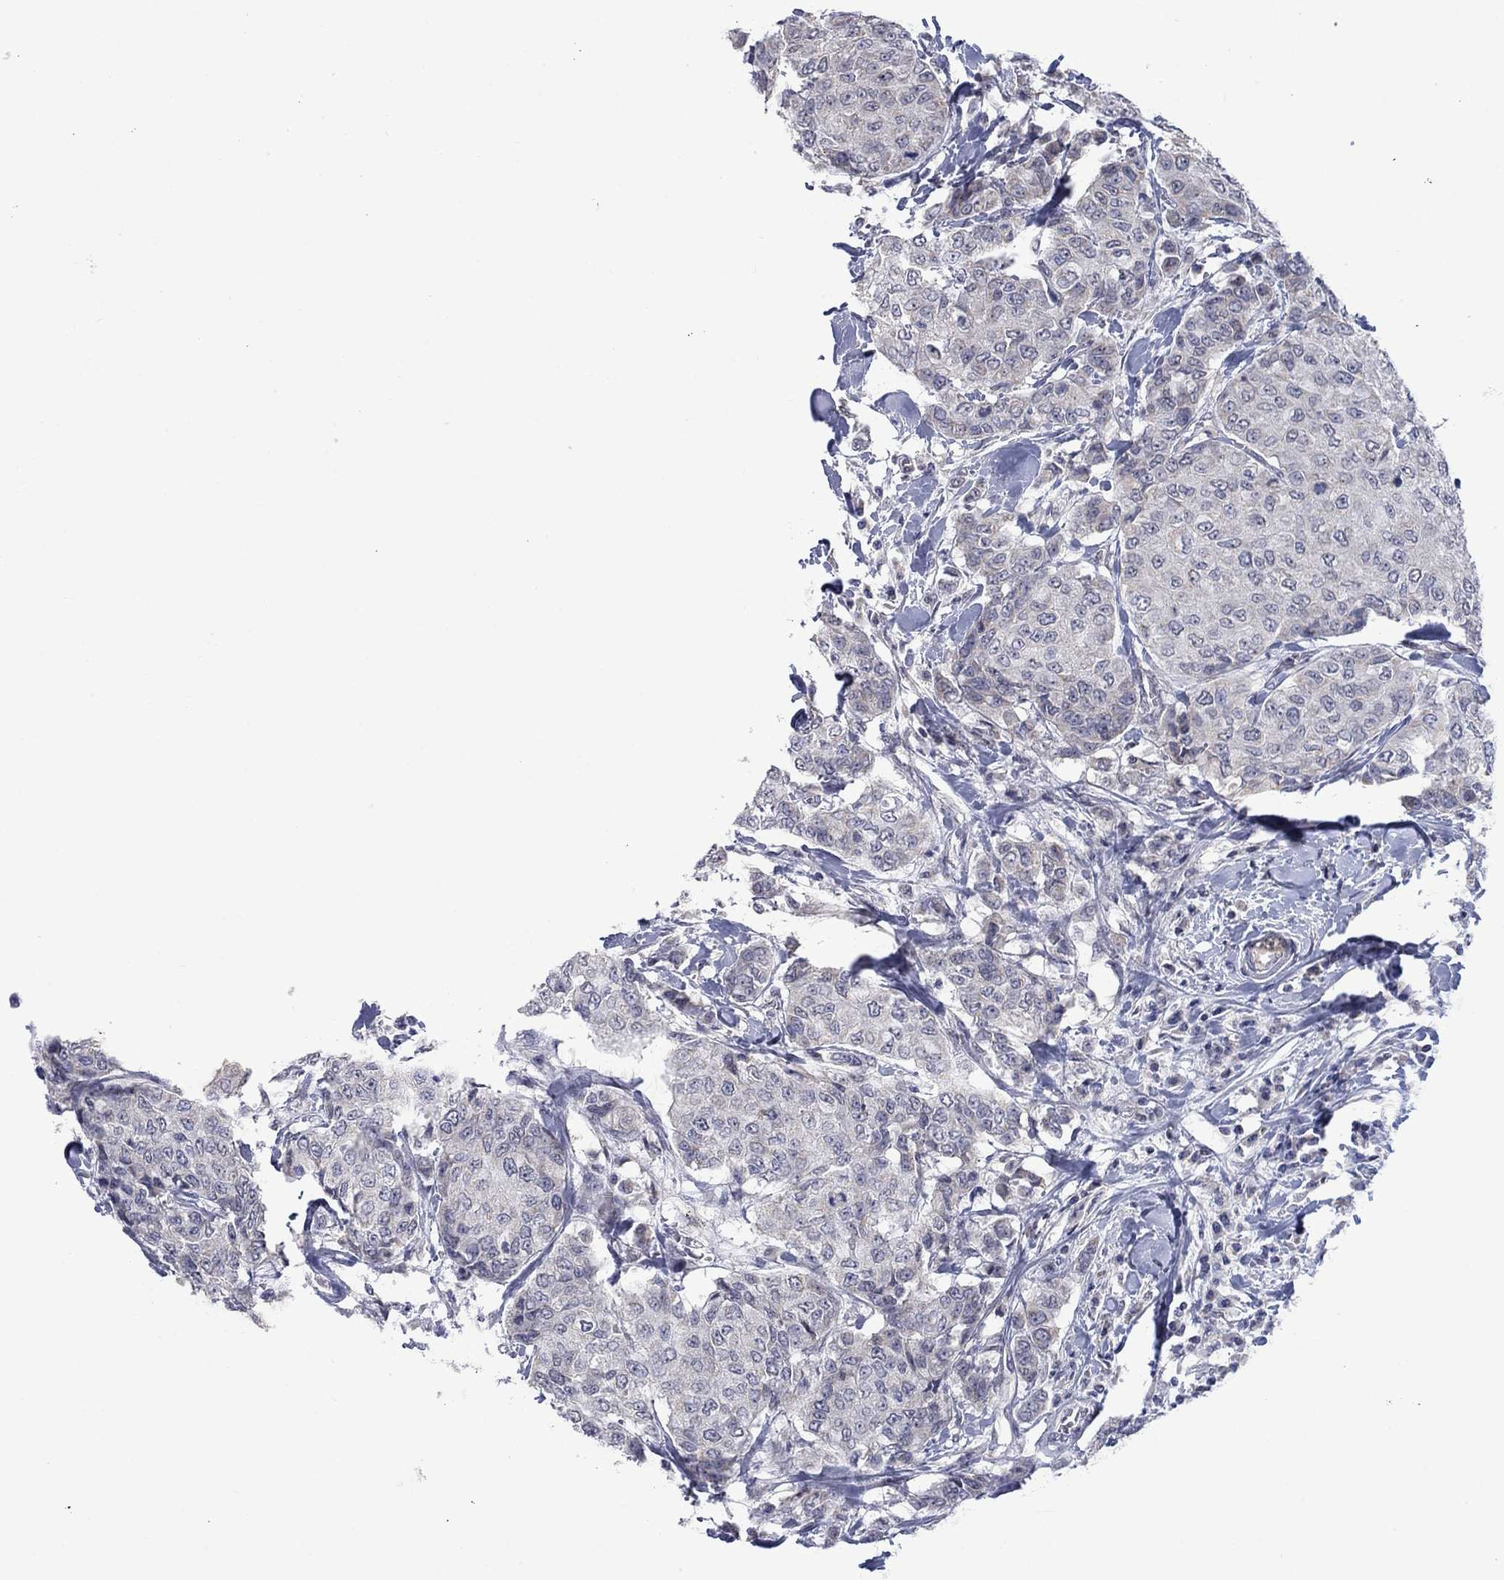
{"staining": {"intensity": "weak", "quantity": "<25%", "location": "cytoplasmic/membranous"}, "tissue": "breast cancer", "cell_type": "Tumor cells", "image_type": "cancer", "snomed": [{"axis": "morphology", "description": "Duct carcinoma"}, {"axis": "topography", "description": "Breast"}], "caption": "The micrograph shows no significant positivity in tumor cells of breast cancer (intraductal carcinoma). The staining was performed using DAB to visualize the protein expression in brown, while the nuclei were stained in blue with hematoxylin (Magnification: 20x).", "gene": "KCNJ16", "patient": {"sex": "female", "age": 27}}